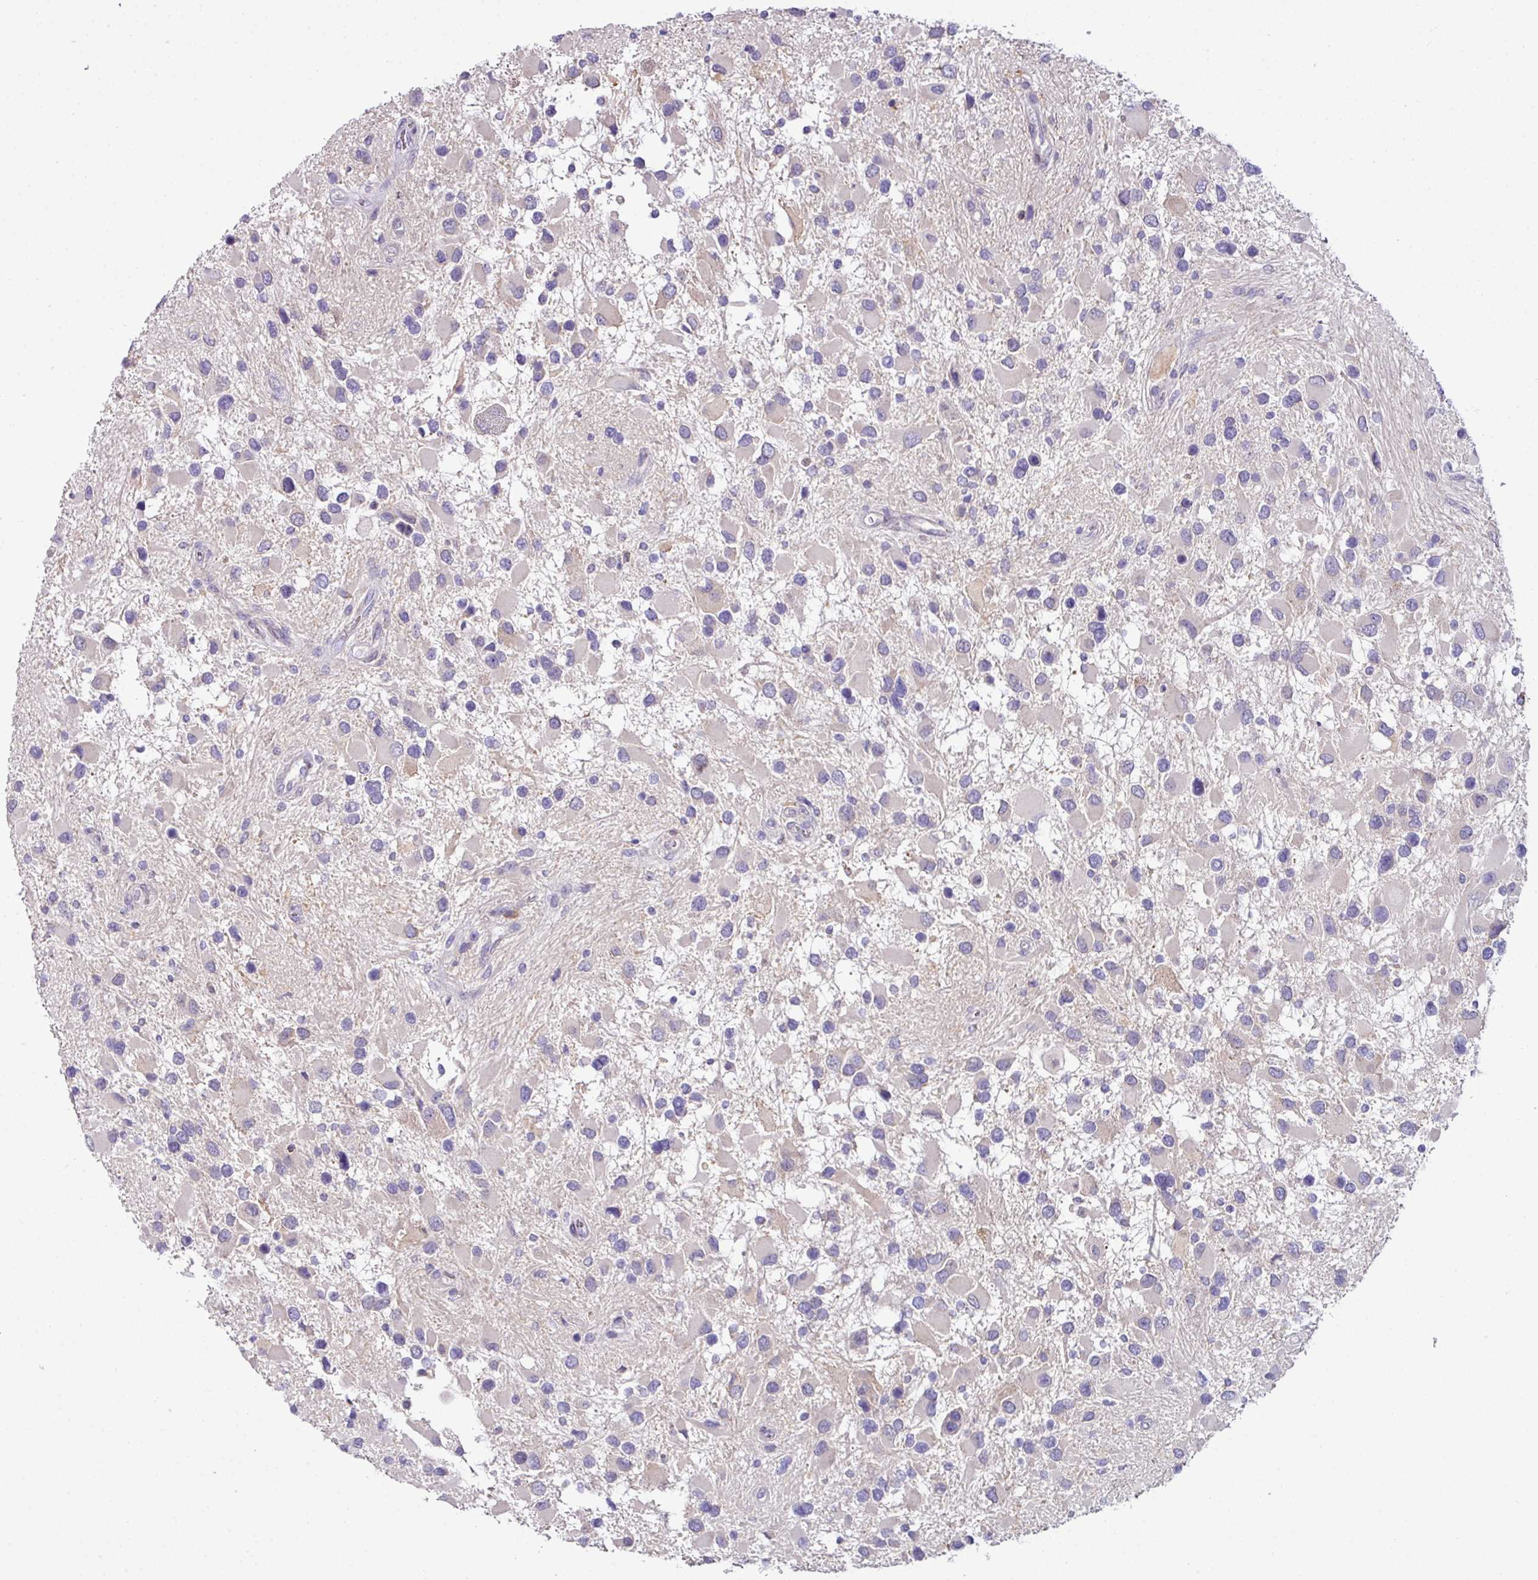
{"staining": {"intensity": "negative", "quantity": "none", "location": "none"}, "tissue": "glioma", "cell_type": "Tumor cells", "image_type": "cancer", "snomed": [{"axis": "morphology", "description": "Glioma, malignant, High grade"}, {"axis": "topography", "description": "Brain"}], "caption": "There is no significant positivity in tumor cells of high-grade glioma (malignant).", "gene": "SLAMF6", "patient": {"sex": "male", "age": 53}}